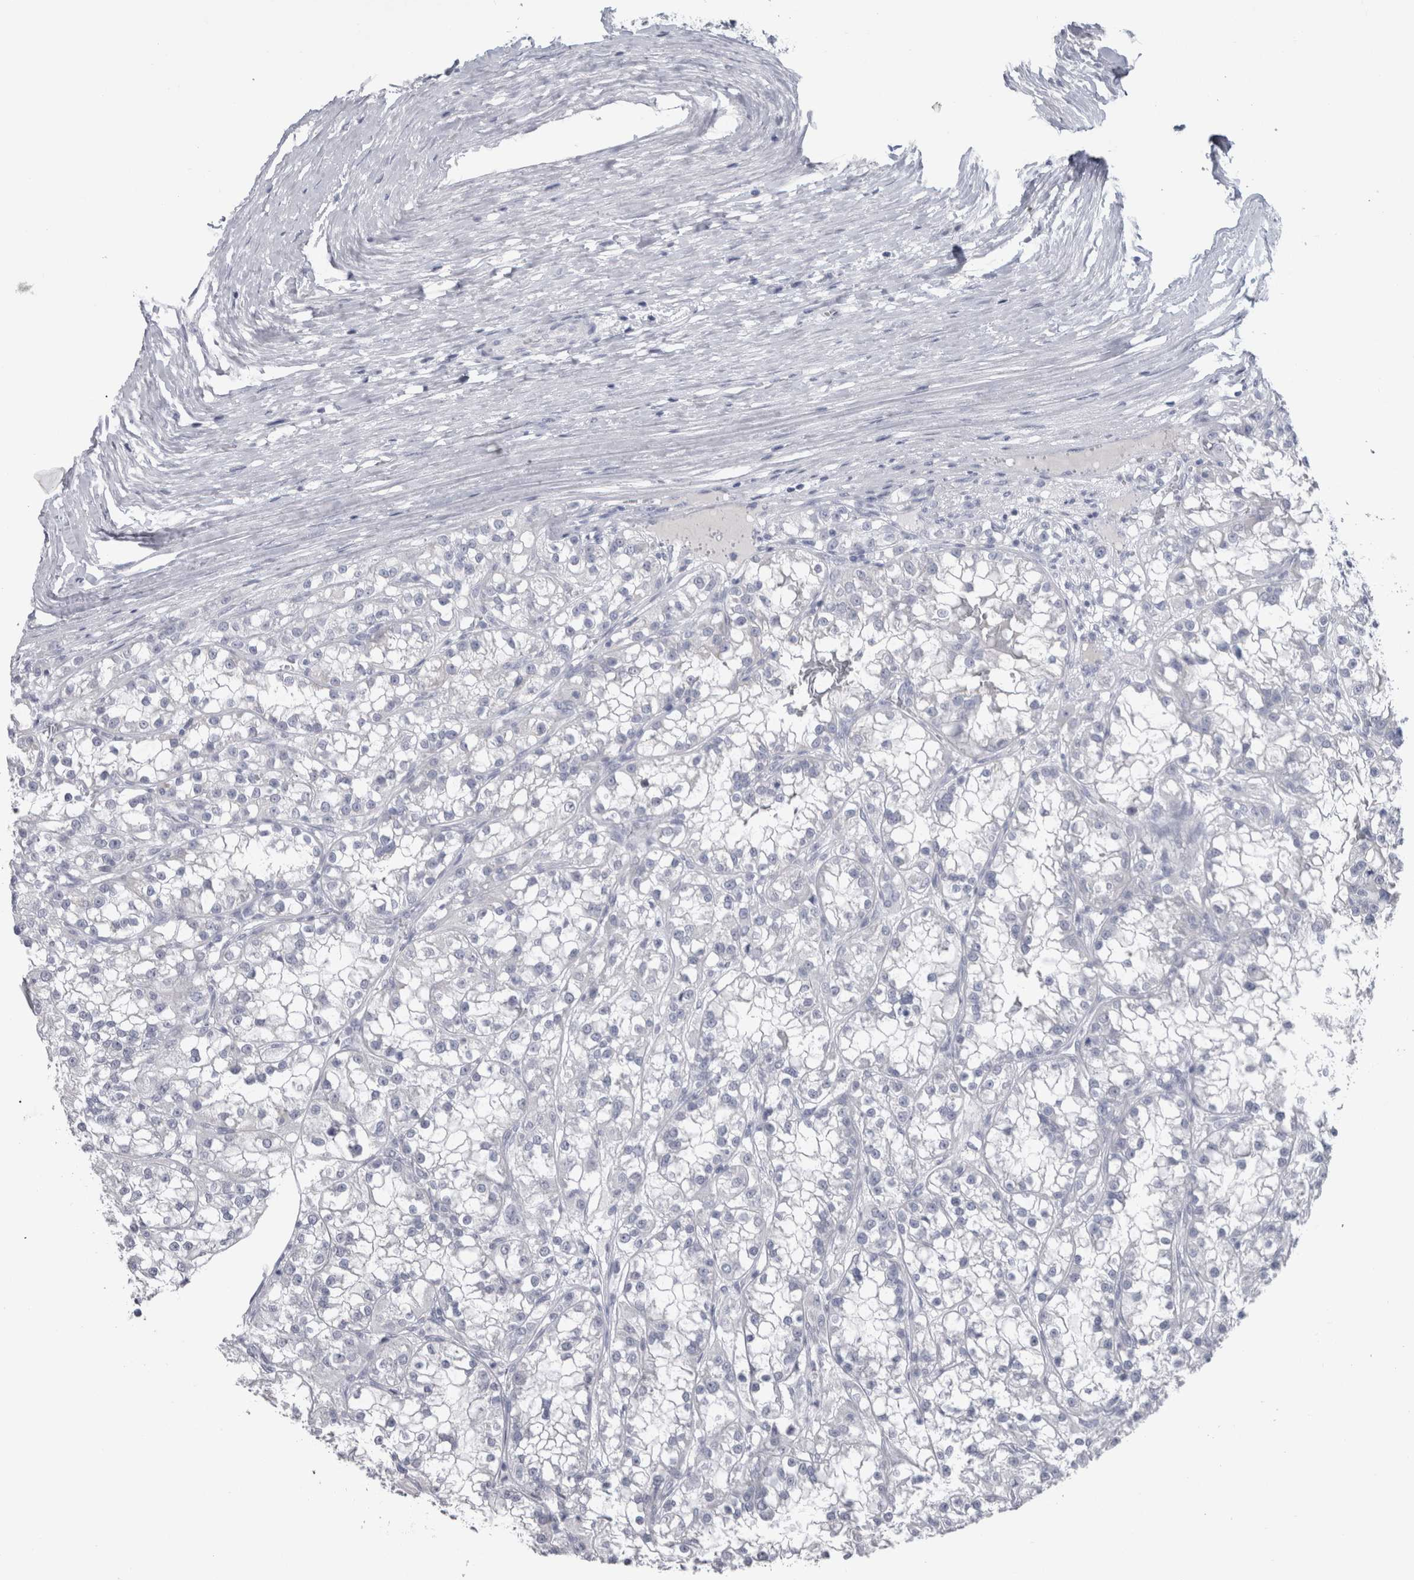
{"staining": {"intensity": "negative", "quantity": "none", "location": "none"}, "tissue": "renal cancer", "cell_type": "Tumor cells", "image_type": "cancer", "snomed": [{"axis": "morphology", "description": "Adenocarcinoma, NOS"}, {"axis": "topography", "description": "Kidney"}], "caption": "Renal cancer (adenocarcinoma) was stained to show a protein in brown. There is no significant positivity in tumor cells.", "gene": "MSMB", "patient": {"sex": "female", "age": 52}}